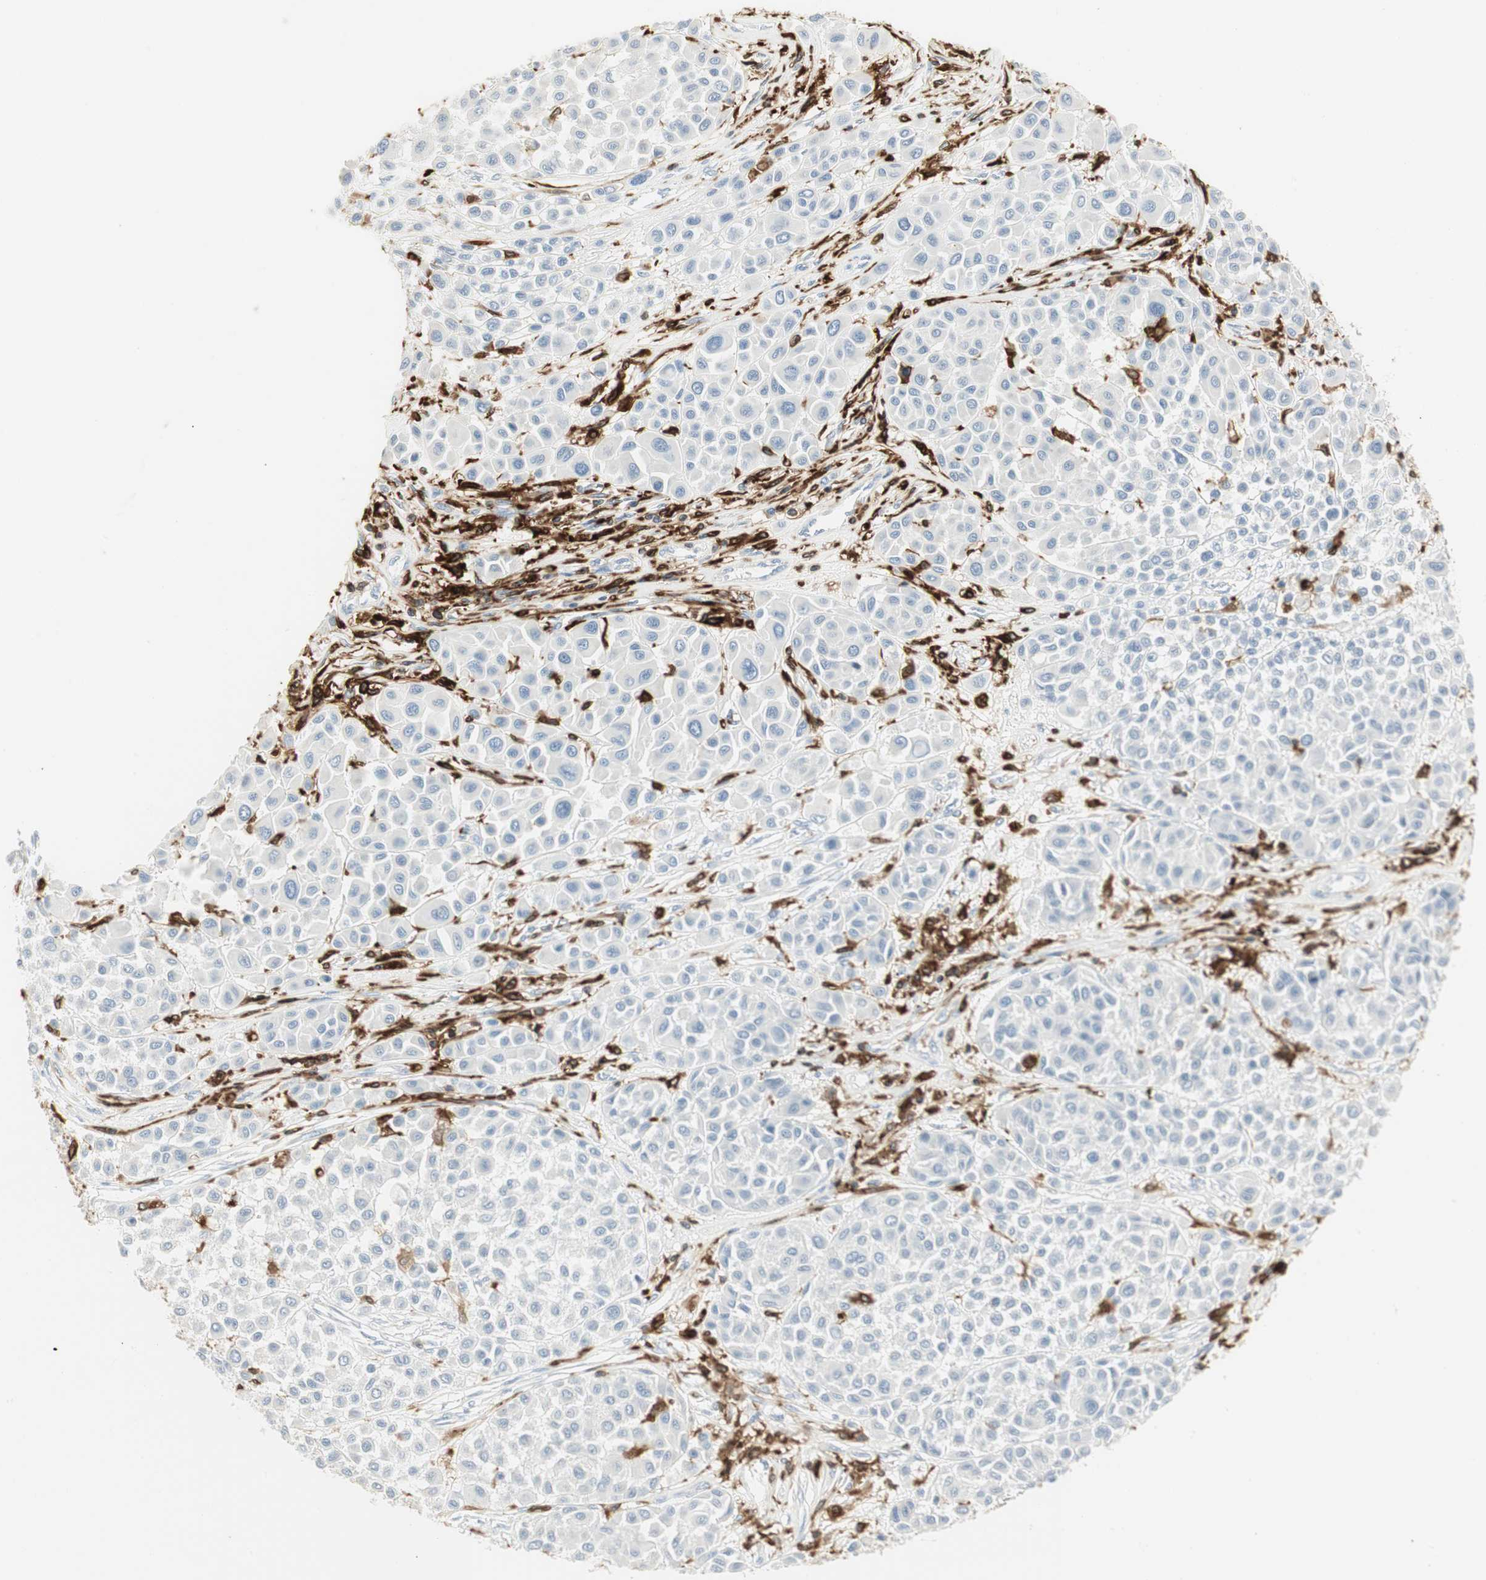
{"staining": {"intensity": "negative", "quantity": "none", "location": "none"}, "tissue": "melanoma", "cell_type": "Tumor cells", "image_type": "cancer", "snomed": [{"axis": "morphology", "description": "Malignant melanoma, Metastatic site"}, {"axis": "topography", "description": "Soft tissue"}], "caption": "High power microscopy photomicrograph of an immunohistochemistry (IHC) micrograph of melanoma, revealing no significant positivity in tumor cells.", "gene": "ITGB2", "patient": {"sex": "male", "age": 41}}